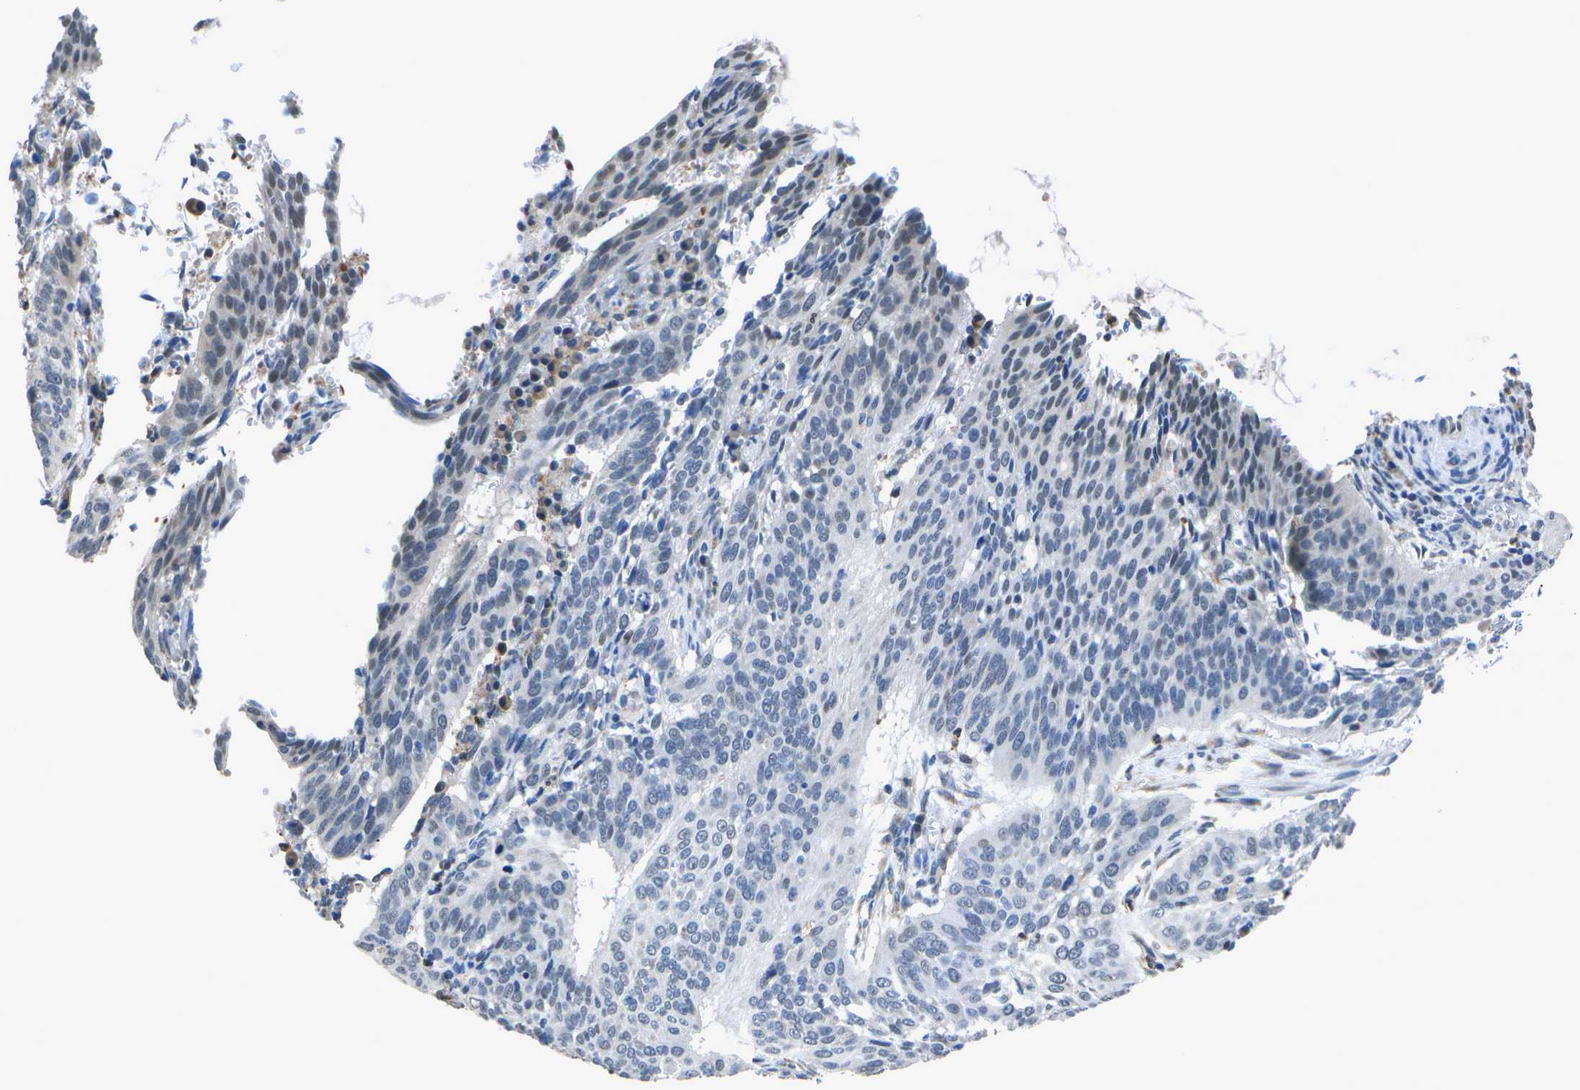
{"staining": {"intensity": "negative", "quantity": "none", "location": "none"}, "tissue": "cervical cancer", "cell_type": "Tumor cells", "image_type": "cancer", "snomed": [{"axis": "morphology", "description": "Normal tissue, NOS"}, {"axis": "morphology", "description": "Squamous cell carcinoma, NOS"}, {"axis": "topography", "description": "Cervix"}], "caption": "DAB immunohistochemical staining of cervical cancer displays no significant expression in tumor cells.", "gene": "DSE", "patient": {"sex": "female", "age": 39}}